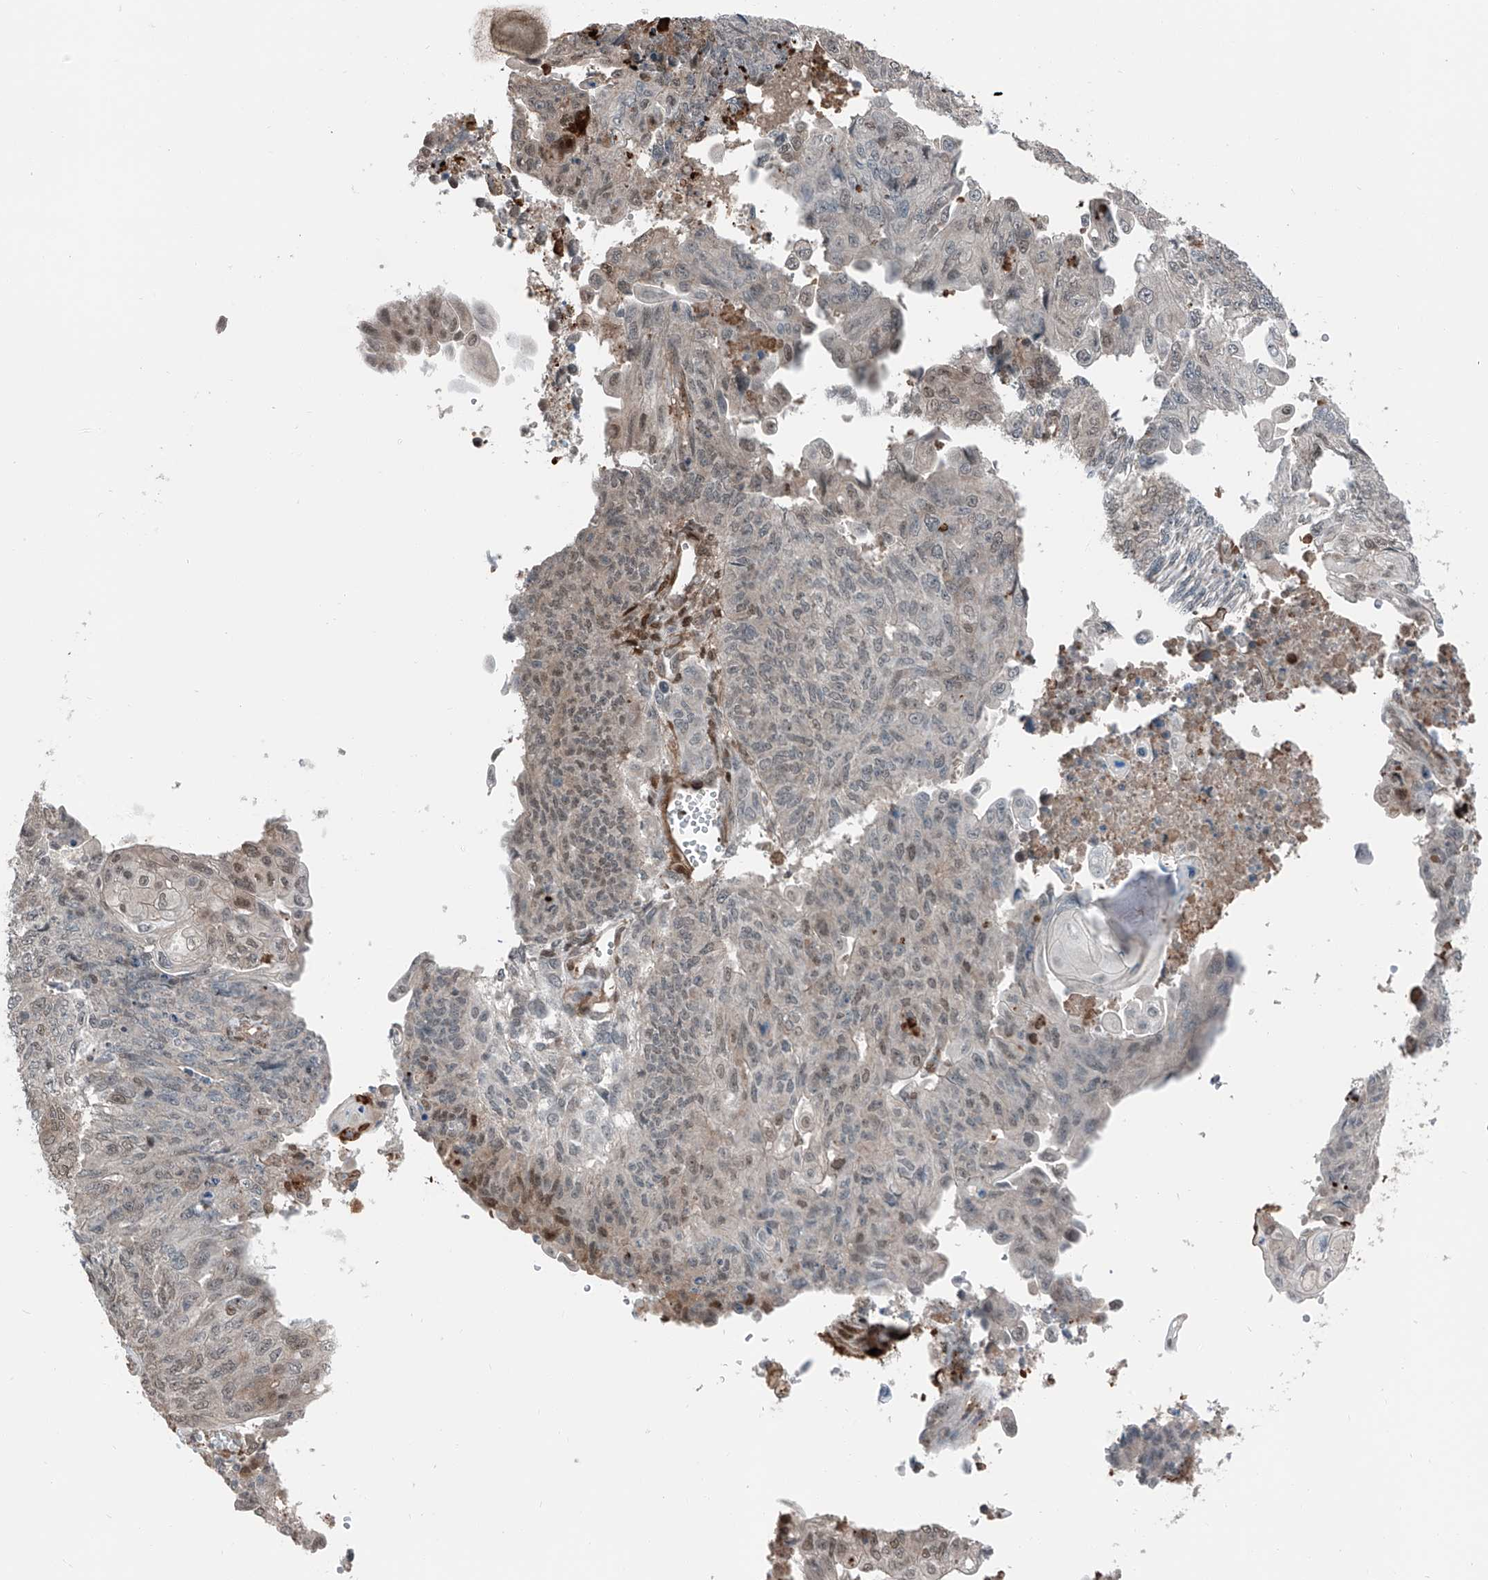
{"staining": {"intensity": "moderate", "quantity": "<25%", "location": "nuclear"}, "tissue": "endometrial cancer", "cell_type": "Tumor cells", "image_type": "cancer", "snomed": [{"axis": "morphology", "description": "Adenocarcinoma, NOS"}, {"axis": "topography", "description": "Endometrium"}], "caption": "Tumor cells display low levels of moderate nuclear positivity in about <25% of cells in human endometrial cancer.", "gene": "HSPA6", "patient": {"sex": "female", "age": 32}}